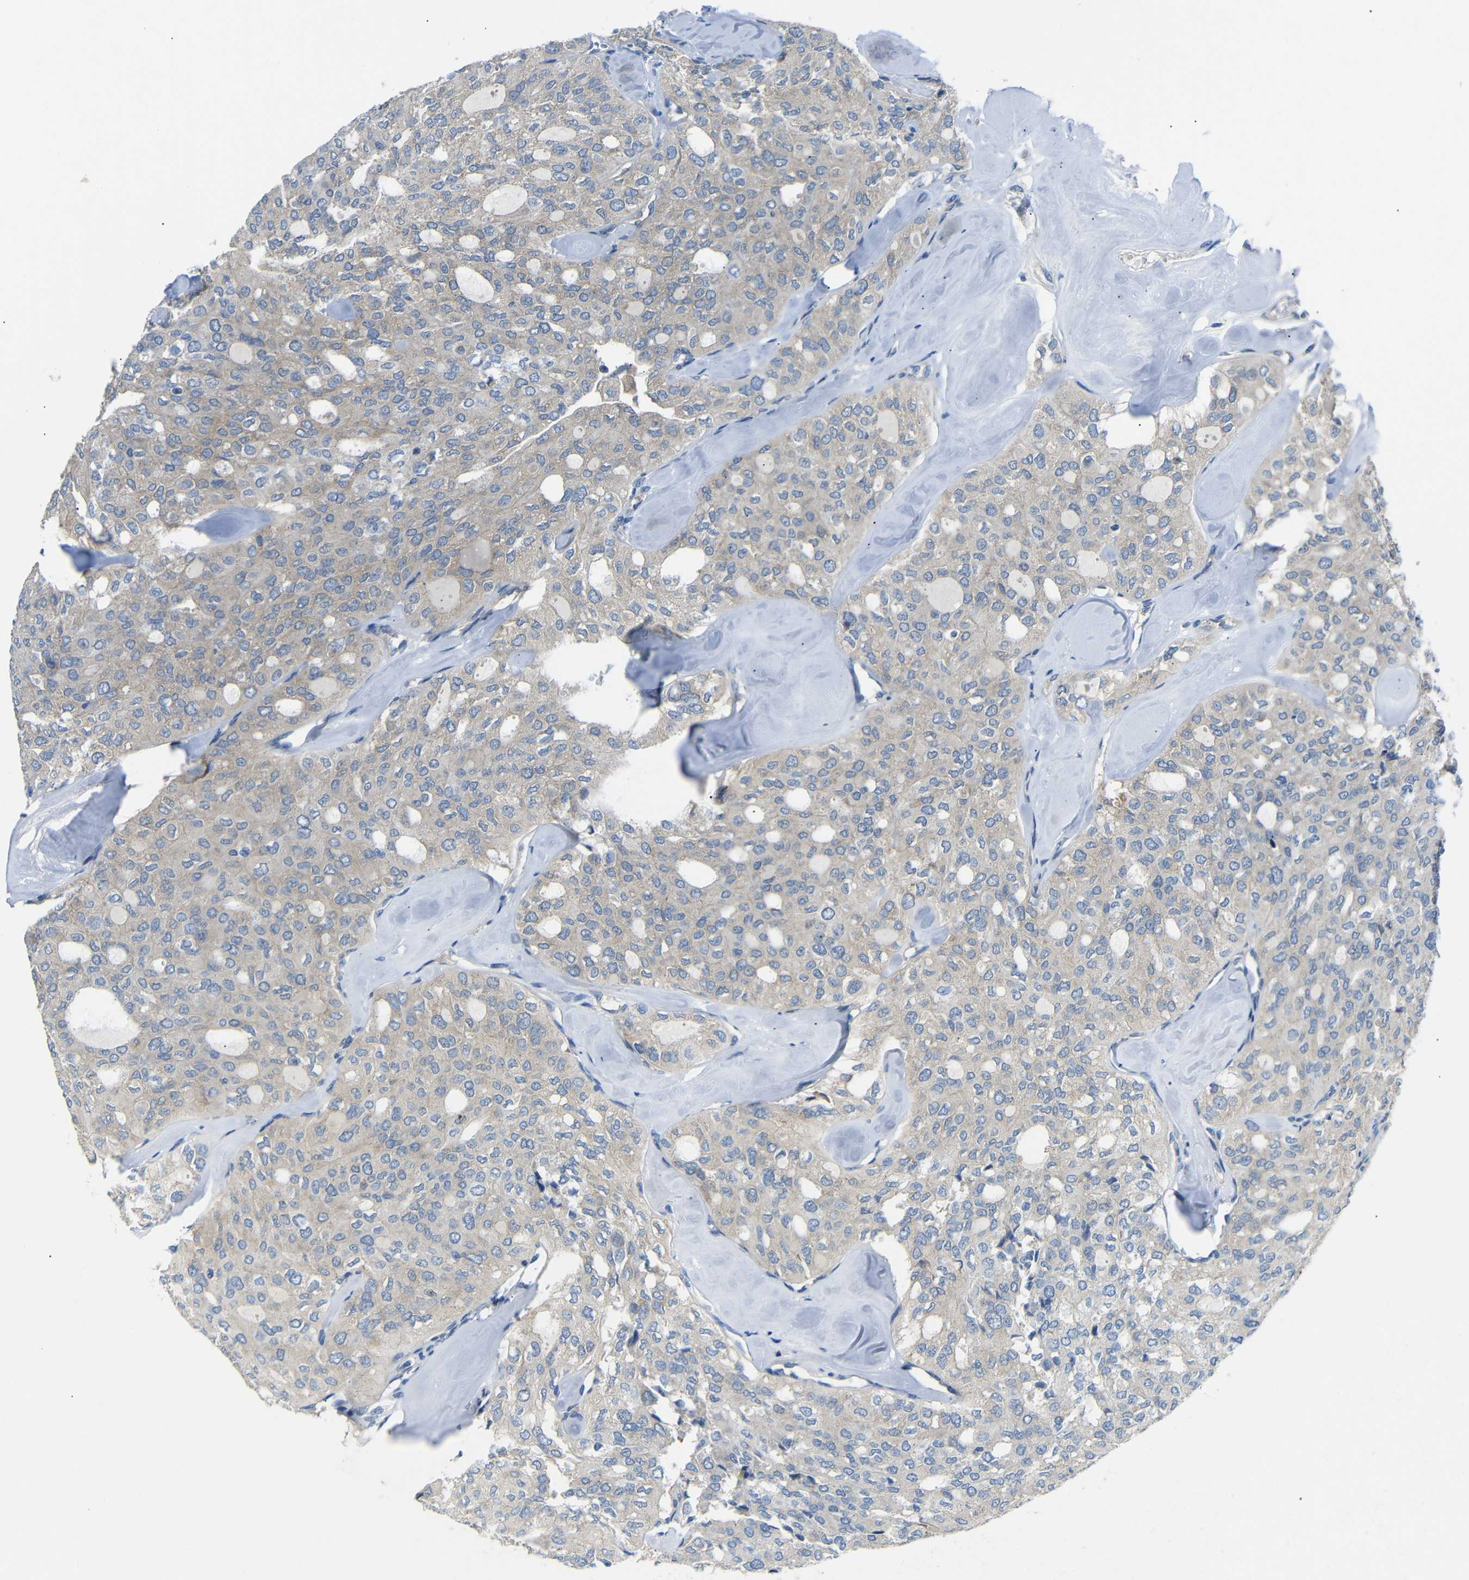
{"staining": {"intensity": "weak", "quantity": ">75%", "location": "cytoplasmic/membranous"}, "tissue": "thyroid cancer", "cell_type": "Tumor cells", "image_type": "cancer", "snomed": [{"axis": "morphology", "description": "Follicular adenoma carcinoma, NOS"}, {"axis": "topography", "description": "Thyroid gland"}], "caption": "Thyroid cancer (follicular adenoma carcinoma) stained with a protein marker demonstrates weak staining in tumor cells.", "gene": "DCP1A", "patient": {"sex": "male", "age": 75}}